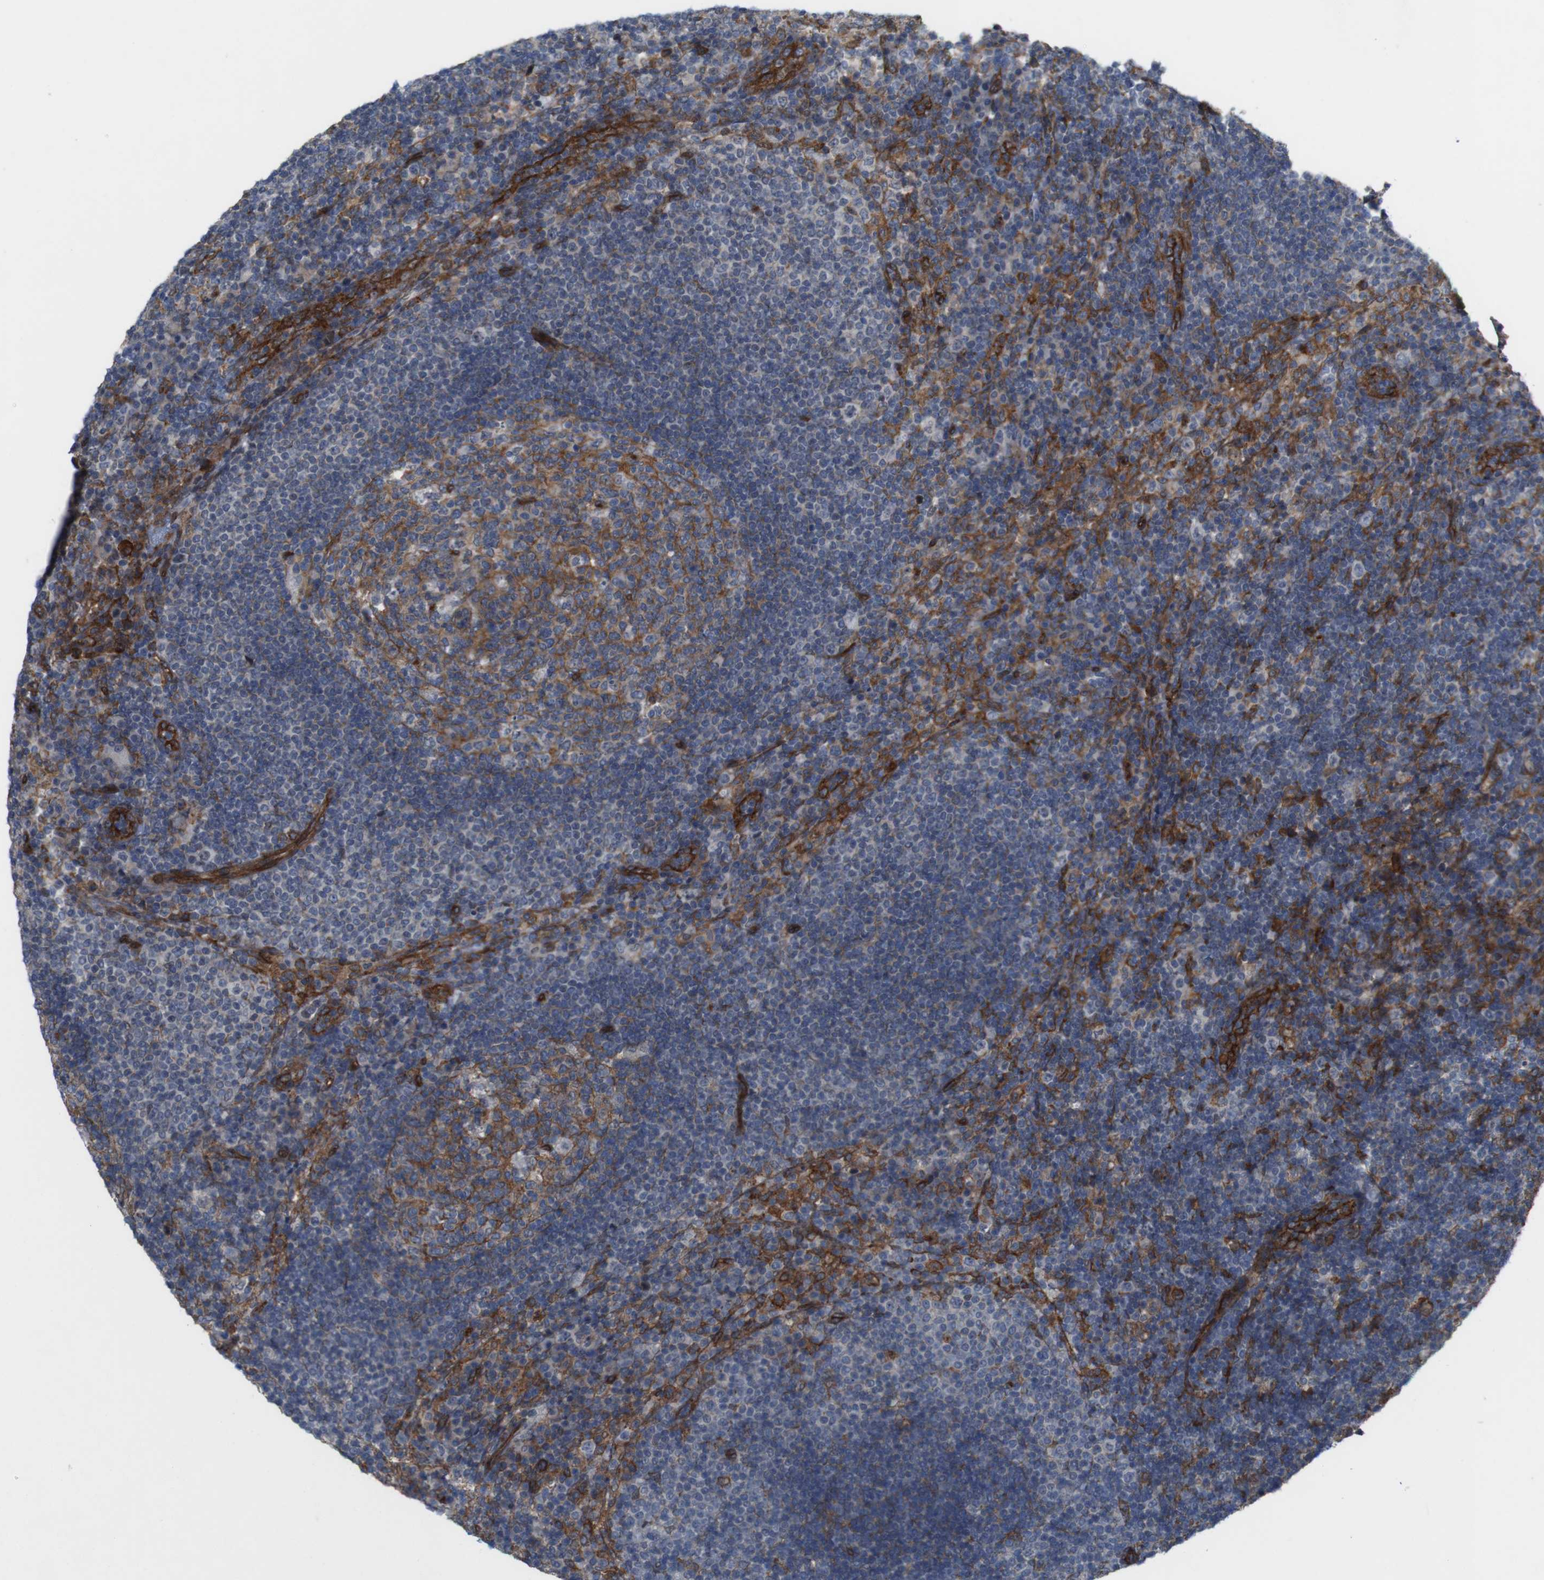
{"staining": {"intensity": "moderate", "quantity": ">75%", "location": "cytoplasmic/membranous"}, "tissue": "lymph node", "cell_type": "Germinal center cells", "image_type": "normal", "snomed": [{"axis": "morphology", "description": "Normal tissue, NOS"}, {"axis": "topography", "description": "Lymph node"}], "caption": "Immunohistochemistry (IHC) histopathology image of normal lymph node: lymph node stained using immunohistochemistry demonstrates medium levels of moderate protein expression localized specifically in the cytoplasmic/membranous of germinal center cells, appearing as a cytoplasmic/membranous brown color.", "gene": "PTGER4", "patient": {"sex": "female", "age": 53}}